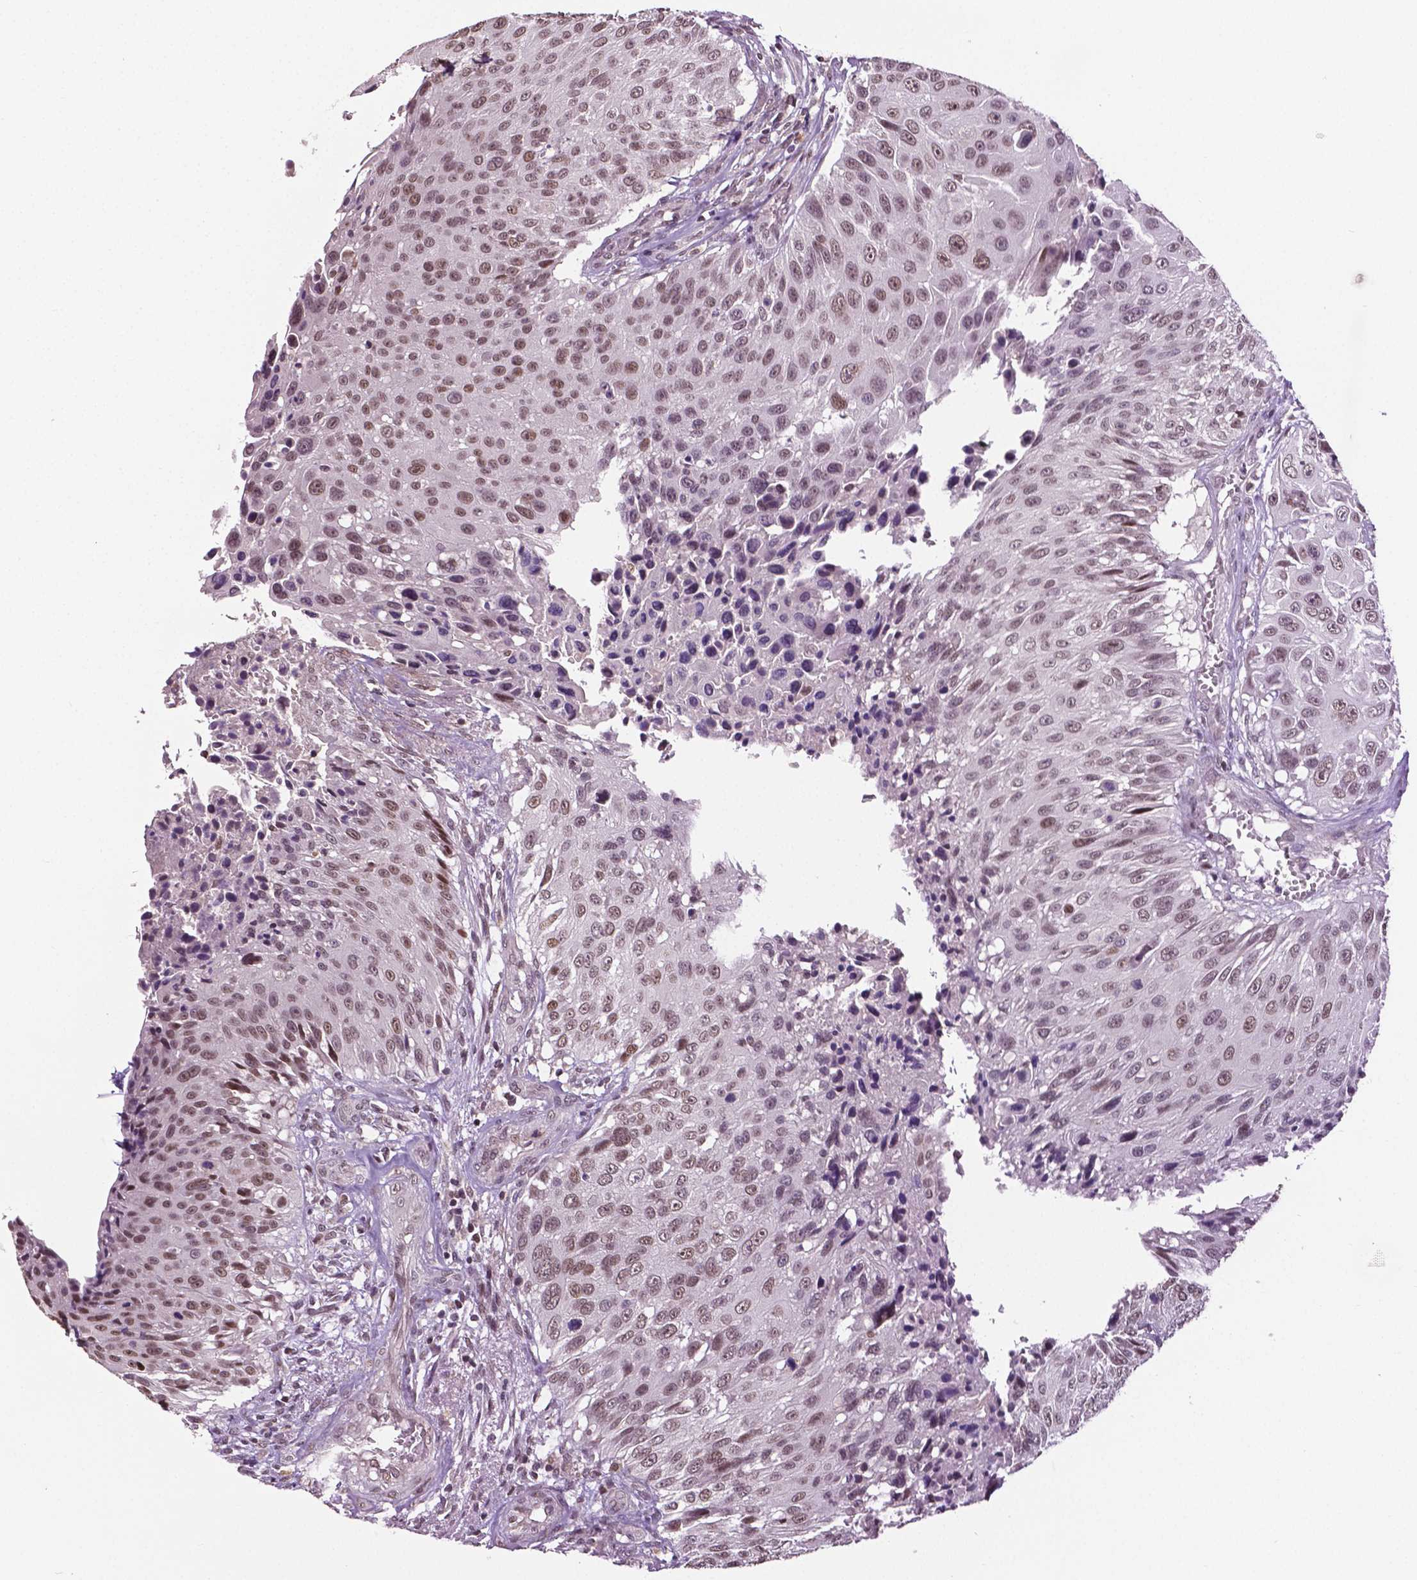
{"staining": {"intensity": "moderate", "quantity": "25%-75%", "location": "nuclear"}, "tissue": "urothelial cancer", "cell_type": "Tumor cells", "image_type": "cancer", "snomed": [{"axis": "morphology", "description": "Urothelial carcinoma, NOS"}, {"axis": "topography", "description": "Urinary bladder"}], "caption": "Moderate nuclear protein positivity is appreciated in about 25%-75% of tumor cells in urothelial cancer.", "gene": "DLX5", "patient": {"sex": "male", "age": 55}}